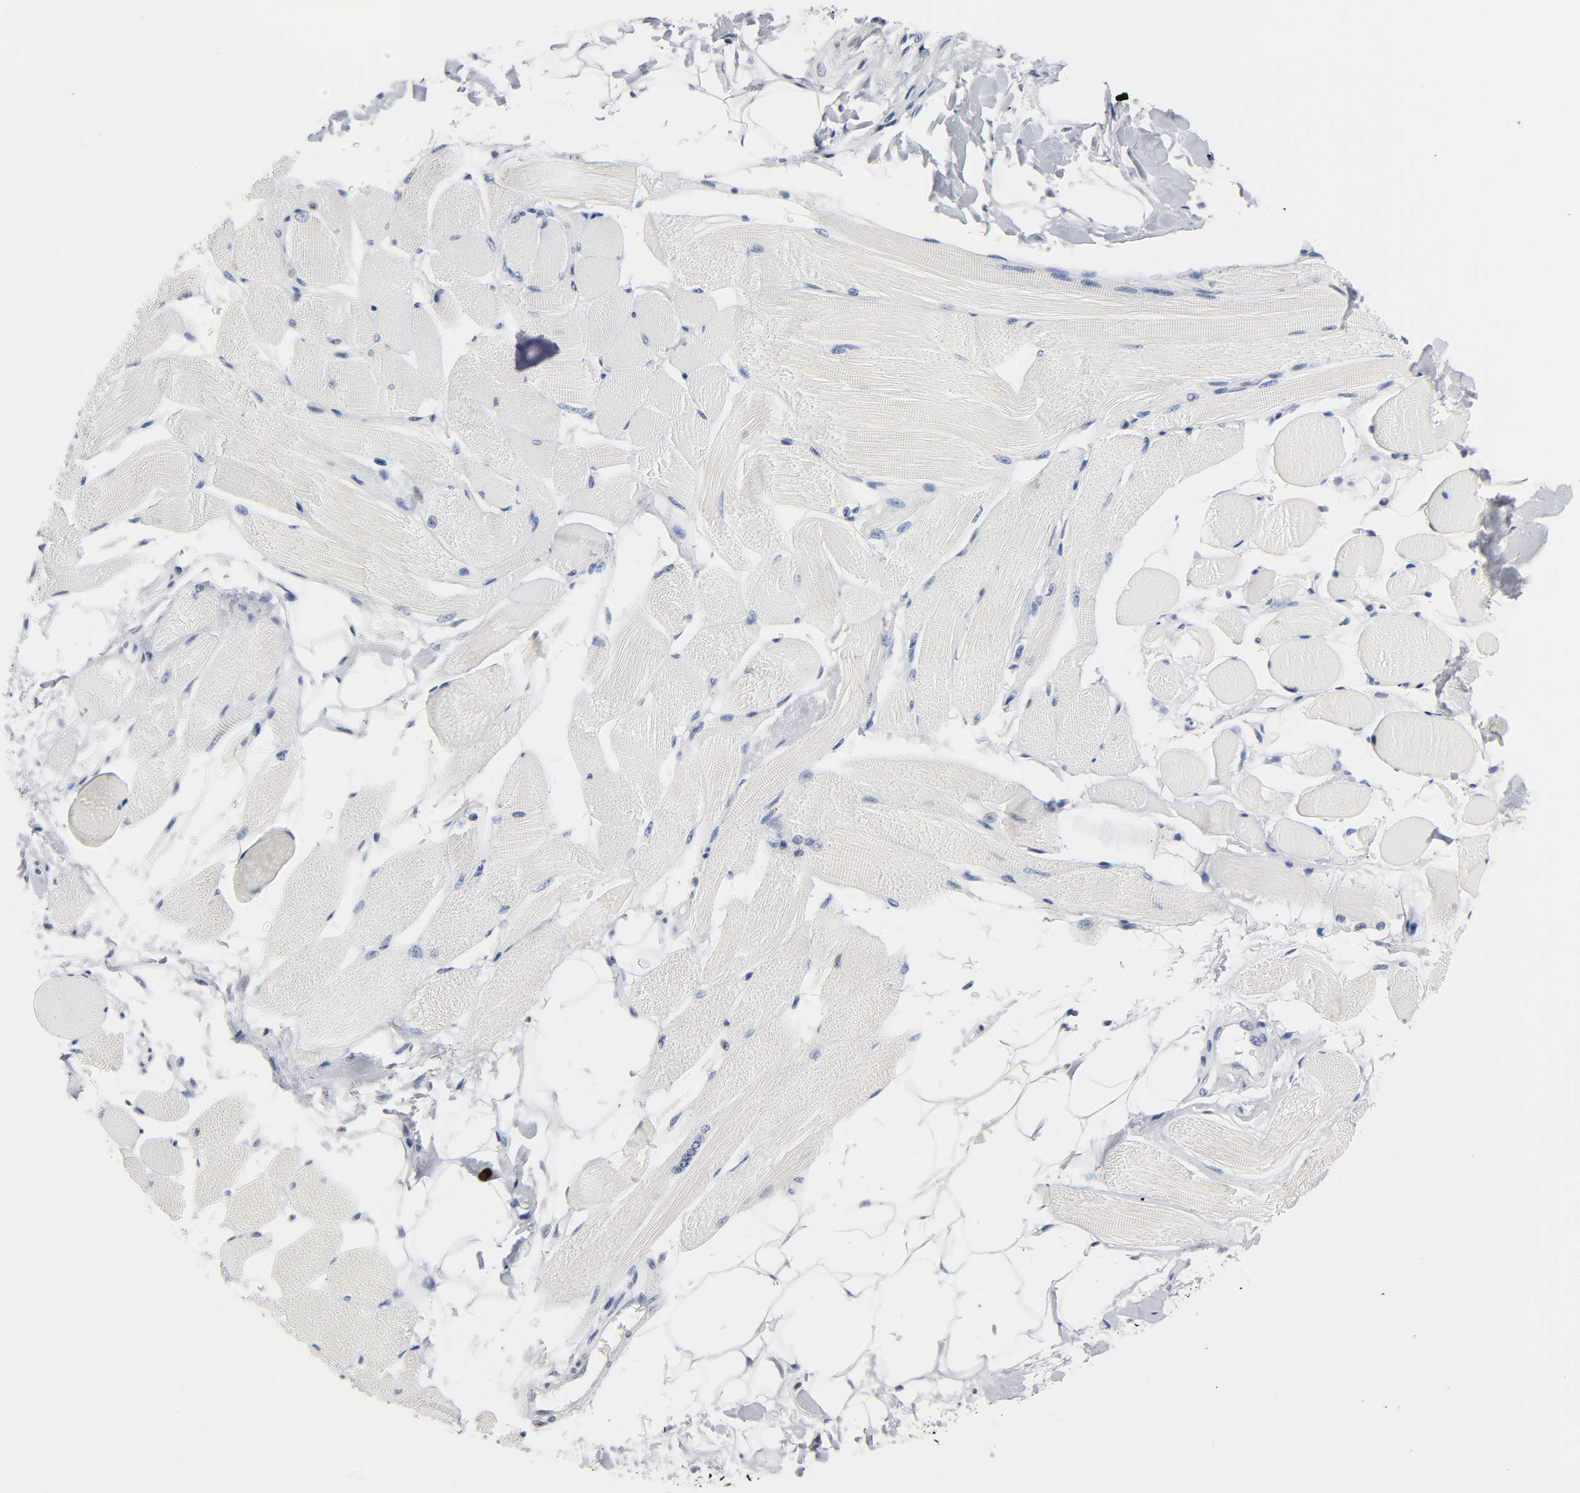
{"staining": {"intensity": "negative", "quantity": "none", "location": "none"}, "tissue": "skeletal muscle", "cell_type": "Myocytes", "image_type": "normal", "snomed": [{"axis": "morphology", "description": "Normal tissue, NOS"}, {"axis": "topography", "description": "Skeletal muscle"}, {"axis": "topography", "description": "Peripheral nerve tissue"}], "caption": "This micrograph is of benign skeletal muscle stained with immunohistochemistry (IHC) to label a protein in brown with the nuclei are counter-stained blue. There is no staining in myocytes. (DAB immunohistochemistry (IHC) with hematoxylin counter stain).", "gene": "NAB2", "patient": {"sex": "female", "age": 84}}